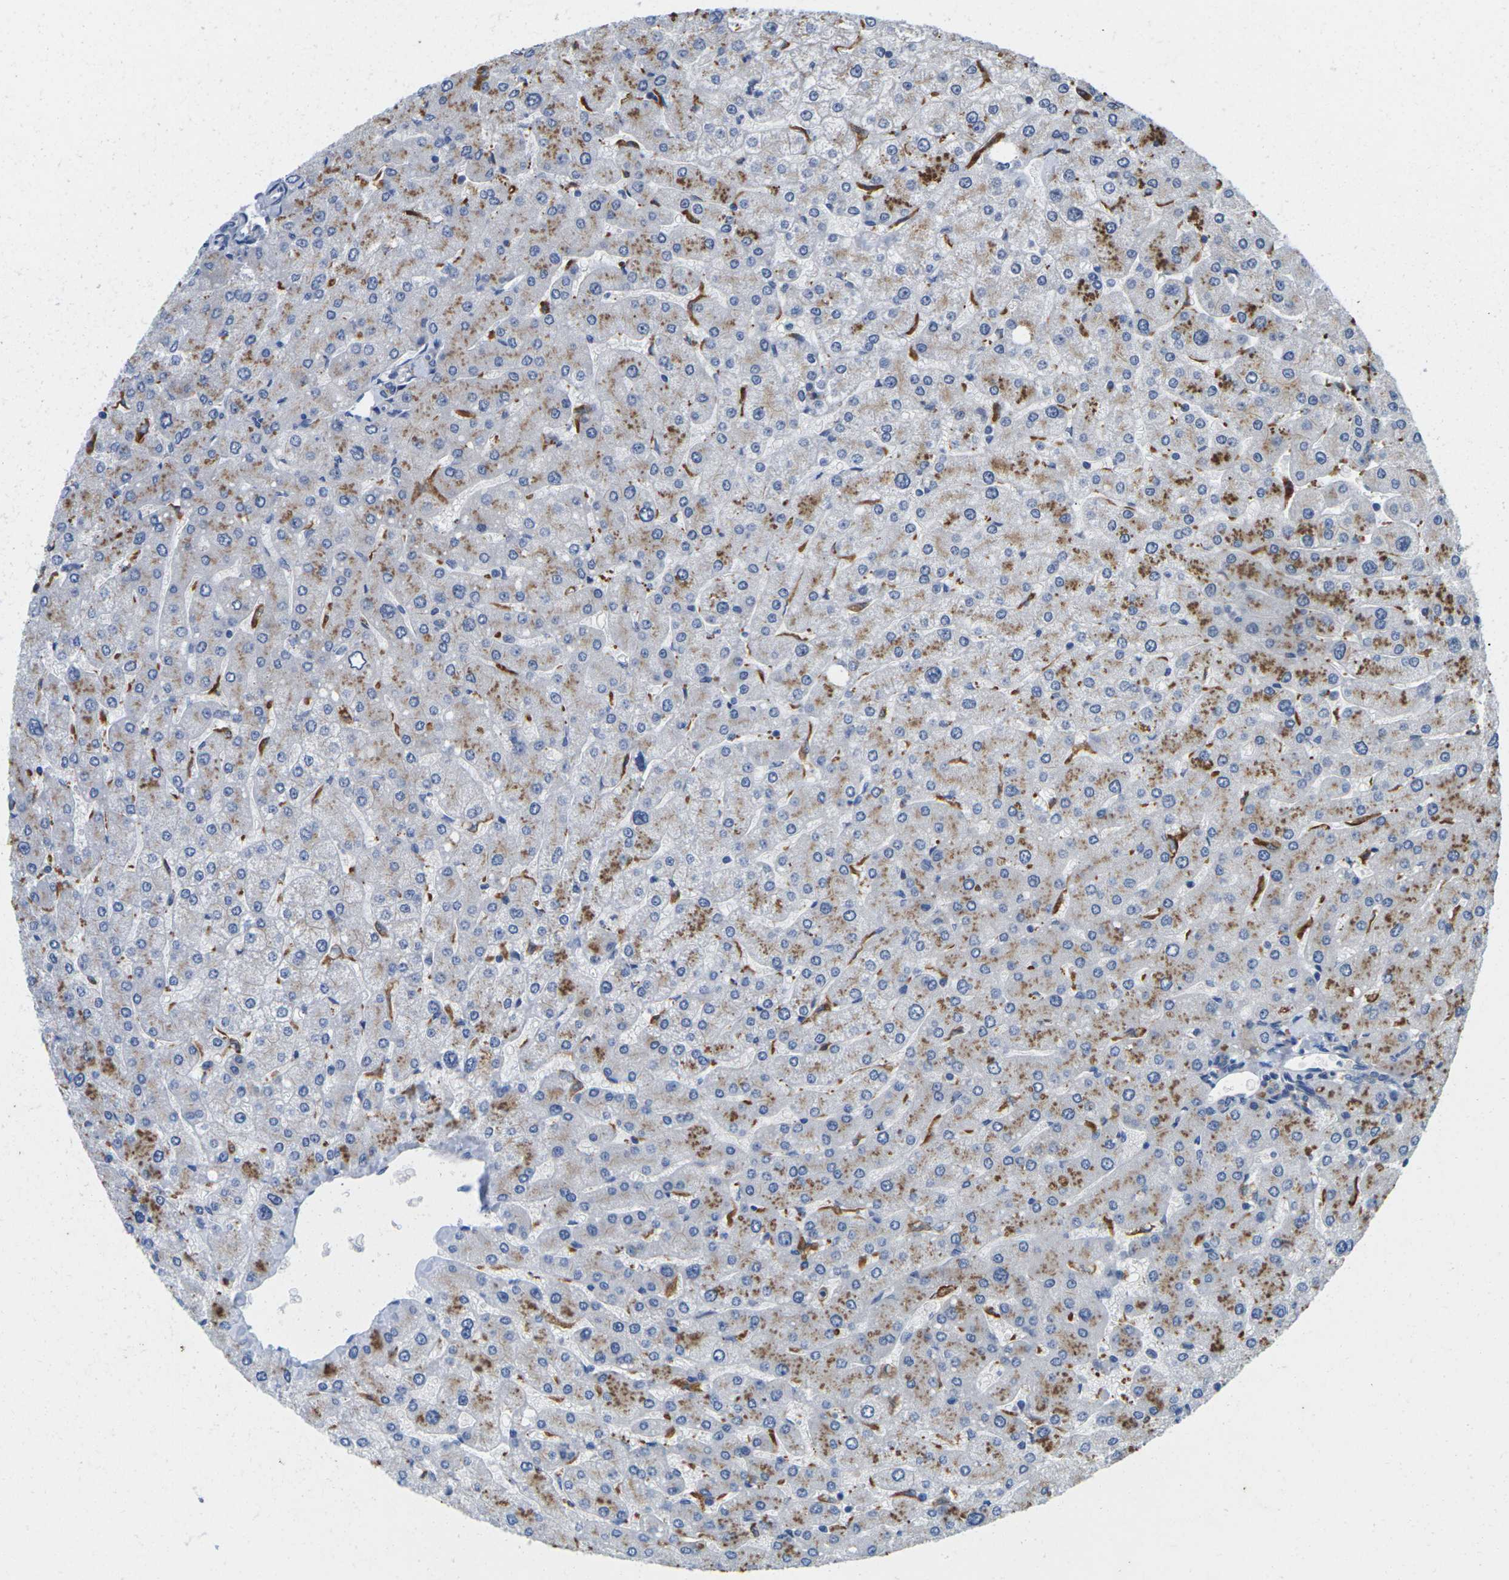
{"staining": {"intensity": "weak", "quantity": "25%-75%", "location": "cytoplasmic/membranous"}, "tissue": "liver", "cell_type": "Cholangiocytes", "image_type": "normal", "snomed": [{"axis": "morphology", "description": "Normal tissue, NOS"}, {"axis": "topography", "description": "Liver"}], "caption": "Immunohistochemistry (DAB (3,3'-diaminobenzidine)) staining of normal human liver exhibits weak cytoplasmic/membranous protein positivity in approximately 25%-75% of cholangiocytes.", "gene": "SCNN1A", "patient": {"sex": "male", "age": 55}}